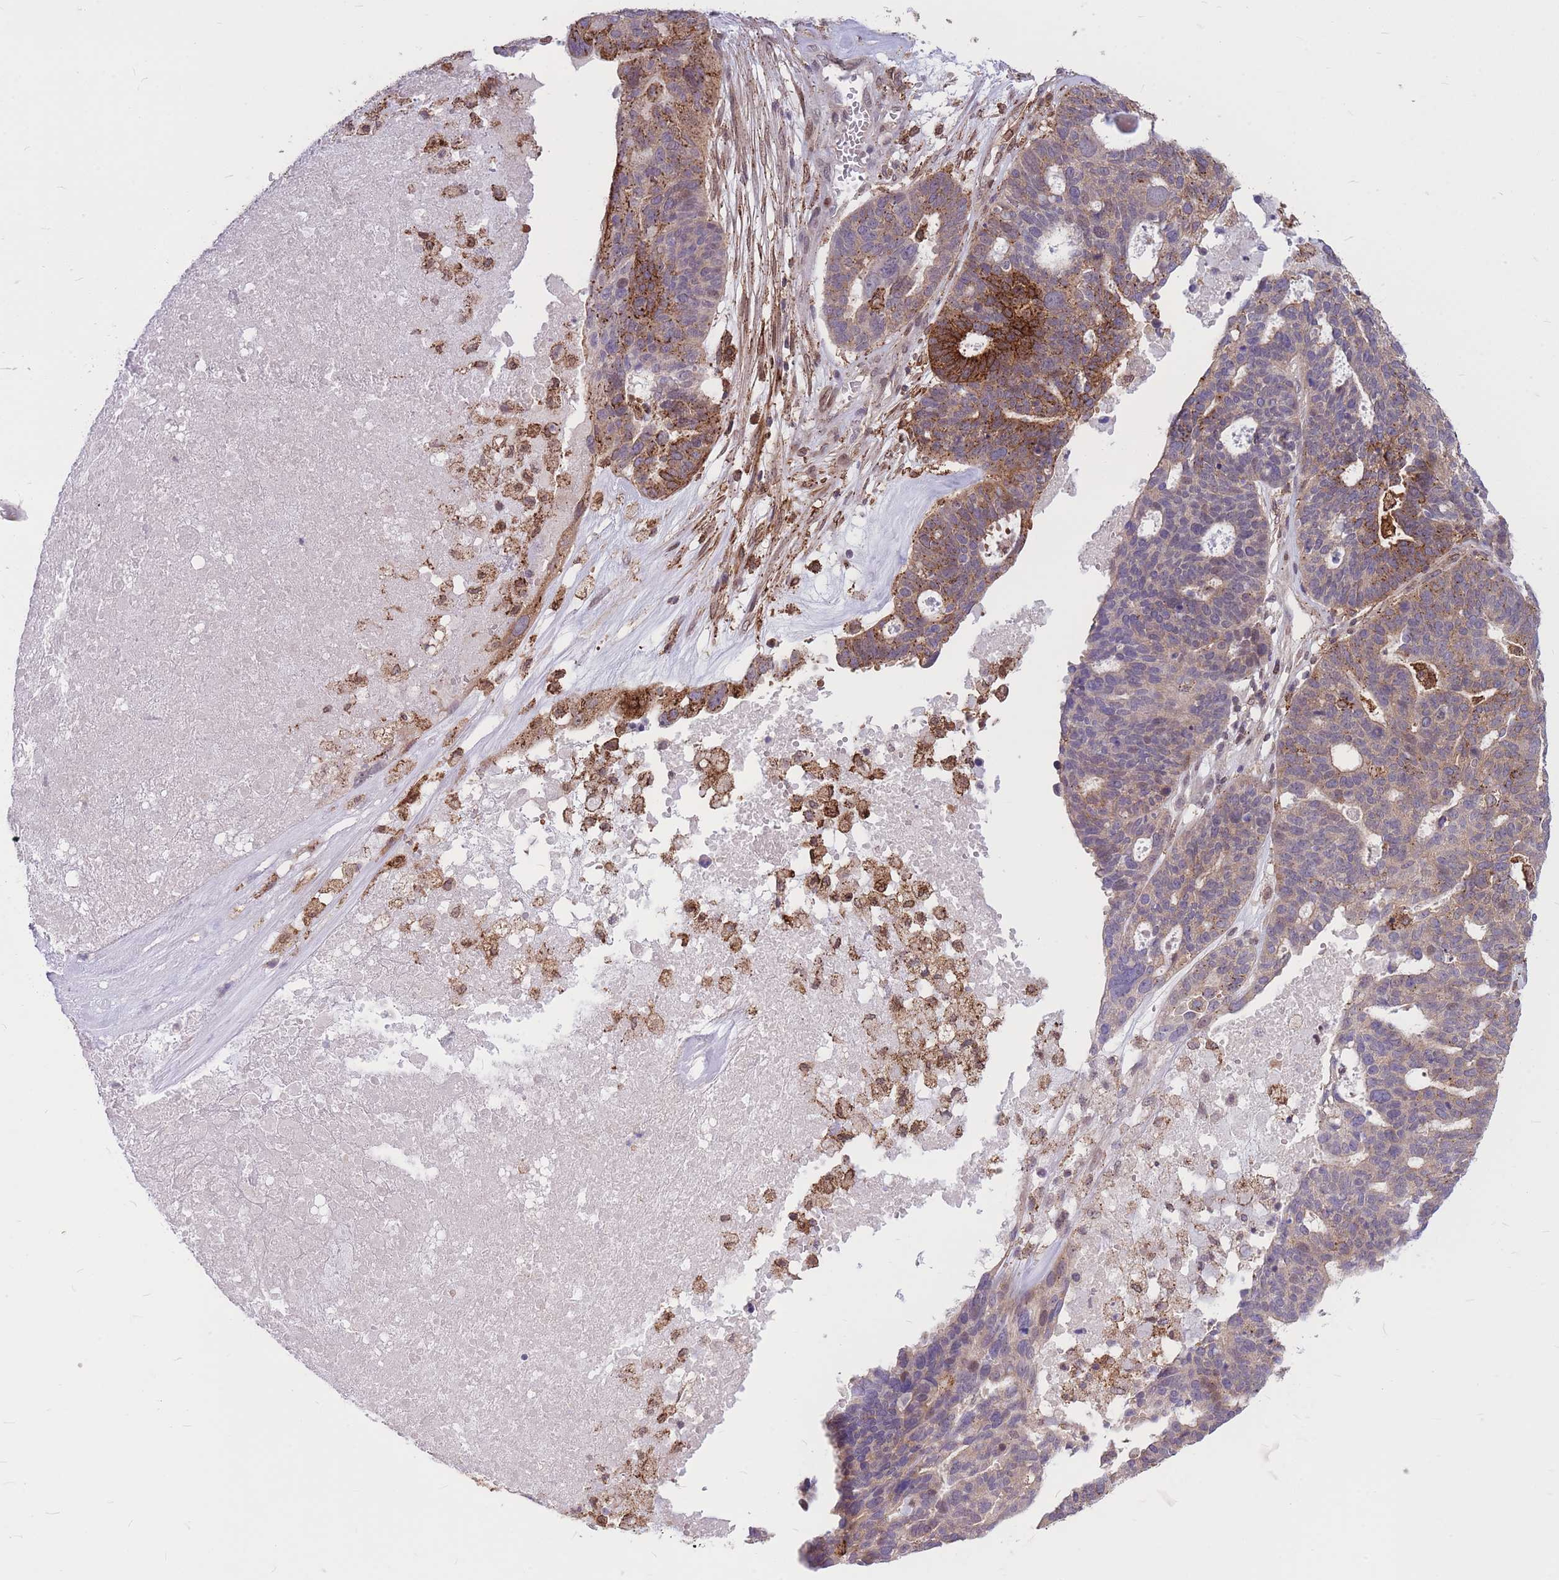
{"staining": {"intensity": "strong", "quantity": "<25%", "location": "cytoplasmic/membranous"}, "tissue": "ovarian cancer", "cell_type": "Tumor cells", "image_type": "cancer", "snomed": [{"axis": "morphology", "description": "Cystadenocarcinoma, serous, NOS"}, {"axis": "topography", "description": "Ovary"}], "caption": "This is an image of IHC staining of ovarian serous cystadenocarcinoma, which shows strong staining in the cytoplasmic/membranous of tumor cells.", "gene": "TCF20", "patient": {"sex": "female", "age": 59}}